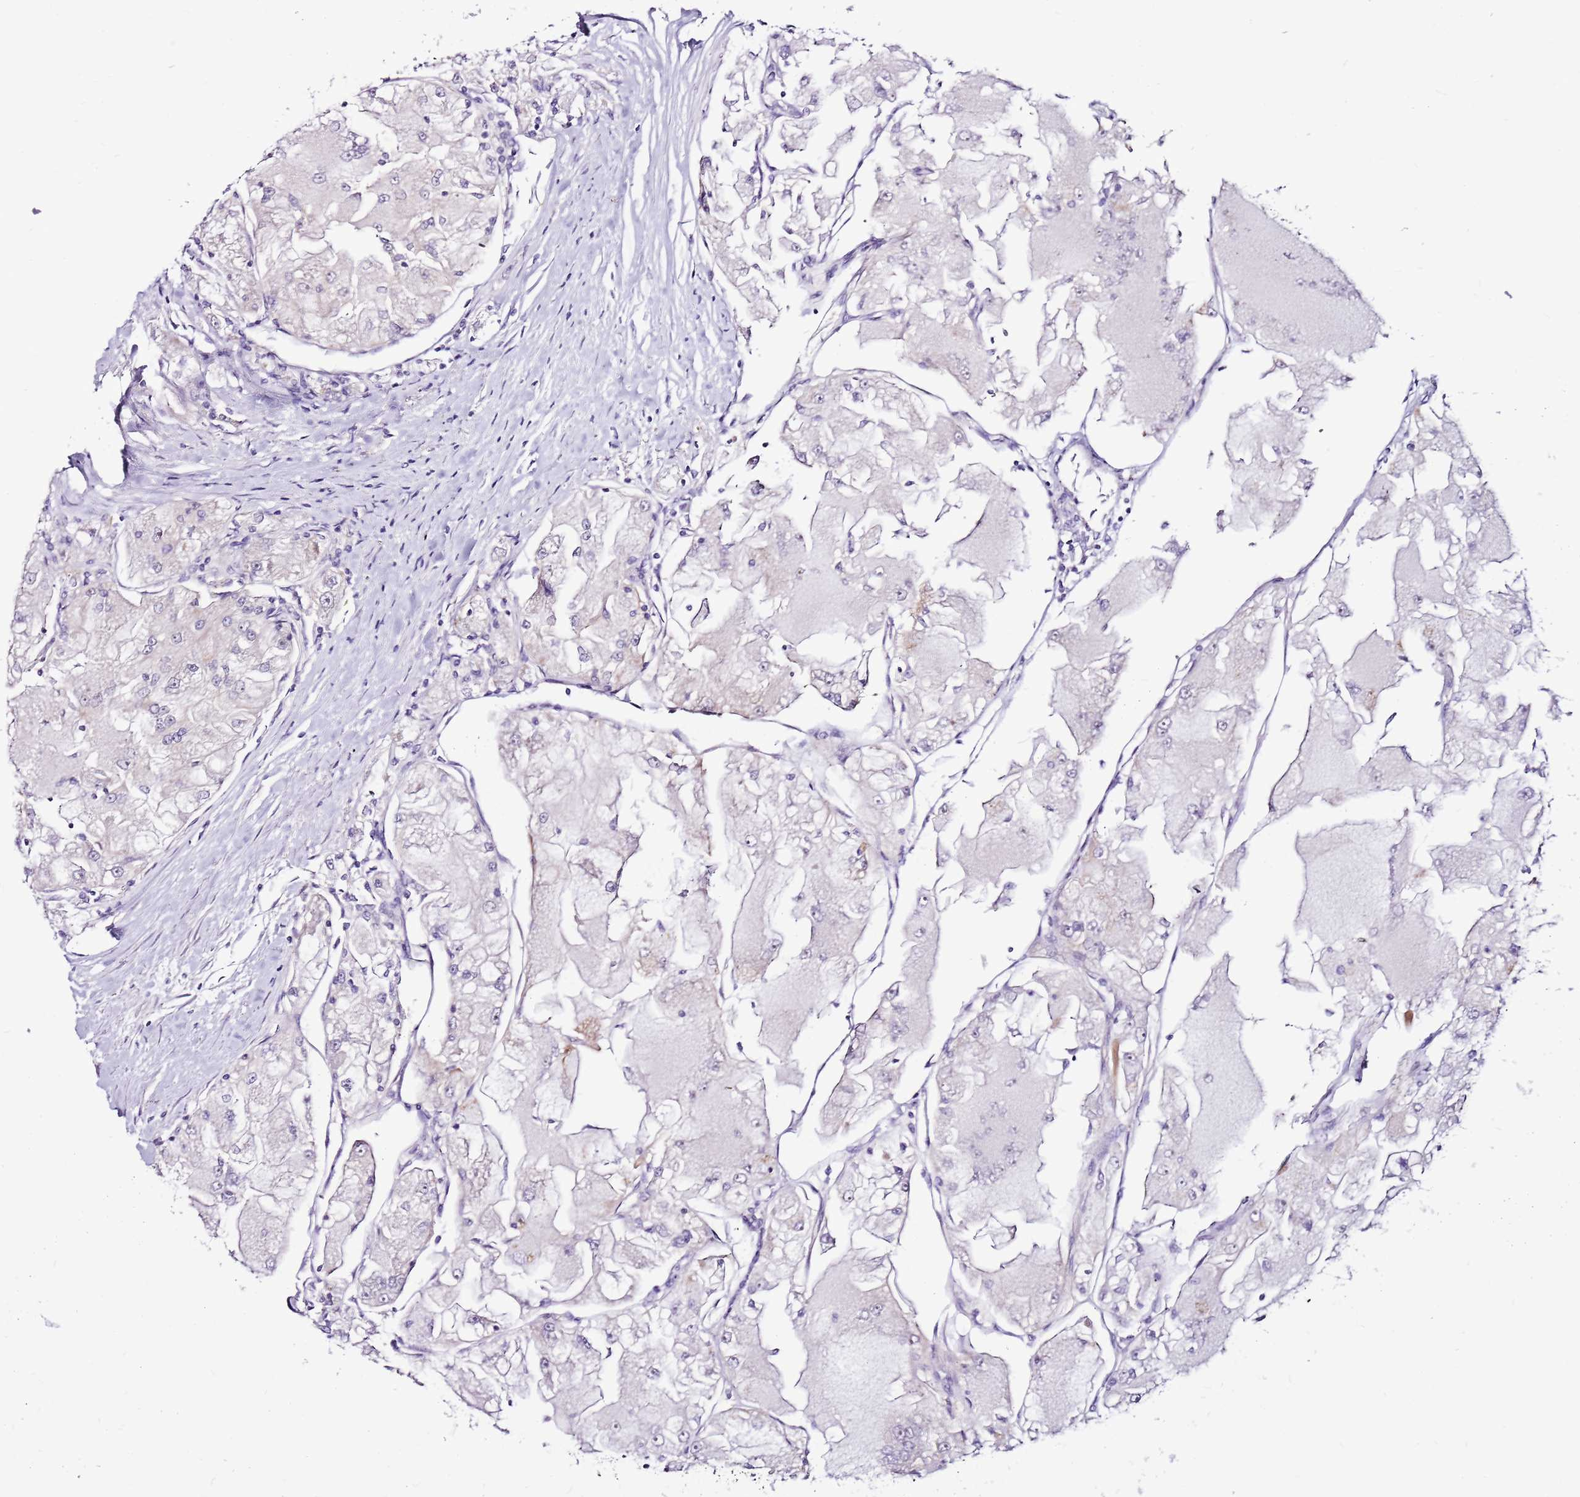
{"staining": {"intensity": "negative", "quantity": "none", "location": "none"}, "tissue": "renal cancer", "cell_type": "Tumor cells", "image_type": "cancer", "snomed": [{"axis": "morphology", "description": "Adenocarcinoma, NOS"}, {"axis": "topography", "description": "Kidney"}], "caption": "A high-resolution photomicrograph shows IHC staining of adenocarcinoma (renal), which demonstrates no significant staining in tumor cells. (DAB immunohistochemistry (IHC) with hematoxylin counter stain).", "gene": "POLE3", "patient": {"sex": "female", "age": 72}}